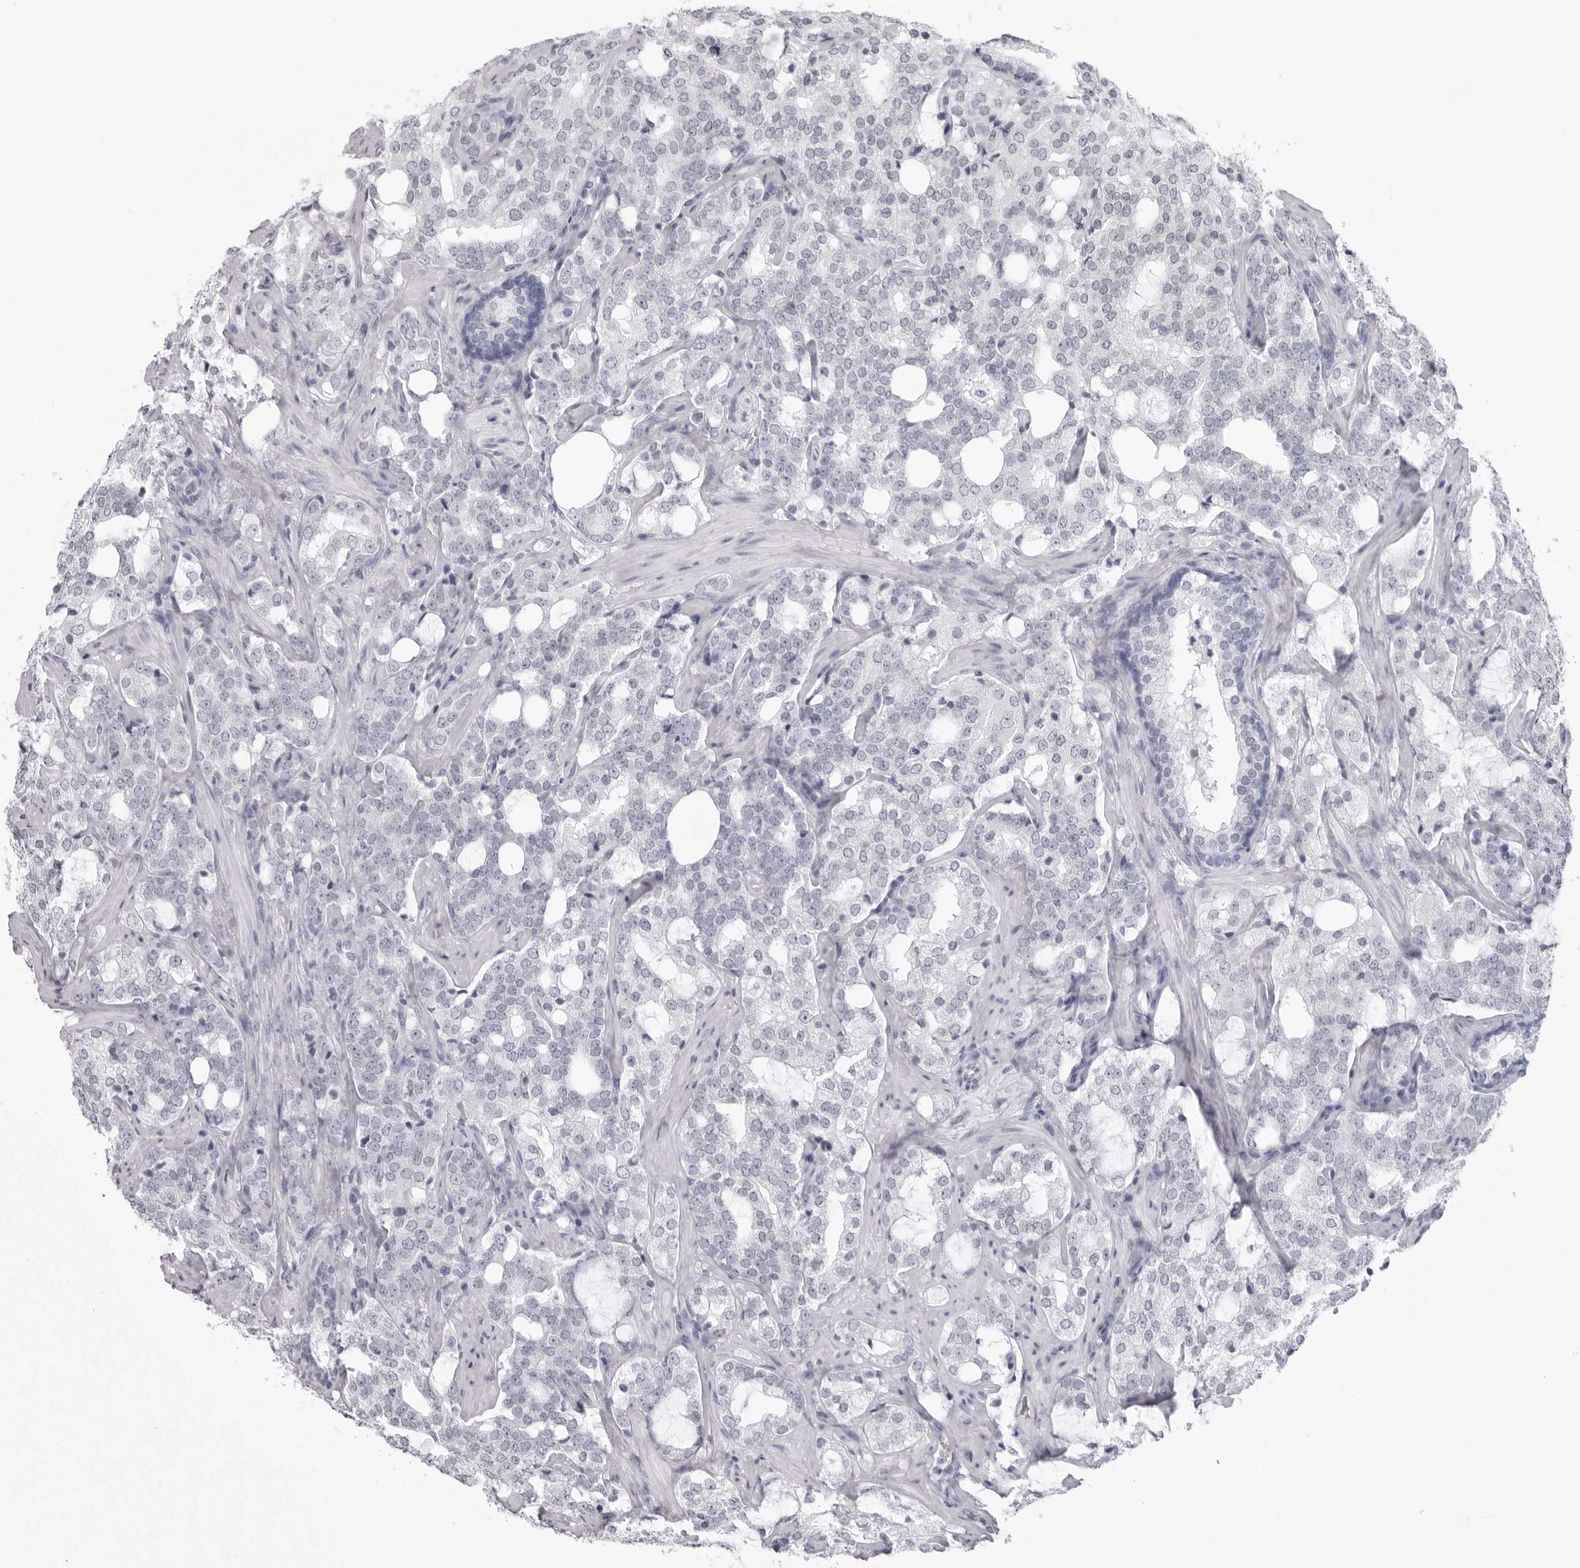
{"staining": {"intensity": "negative", "quantity": "none", "location": "none"}, "tissue": "prostate cancer", "cell_type": "Tumor cells", "image_type": "cancer", "snomed": [{"axis": "morphology", "description": "Adenocarcinoma, High grade"}, {"axis": "topography", "description": "Prostate"}], "caption": "DAB immunohistochemical staining of high-grade adenocarcinoma (prostate) shows no significant positivity in tumor cells.", "gene": "EPB41", "patient": {"sex": "male", "age": 64}}